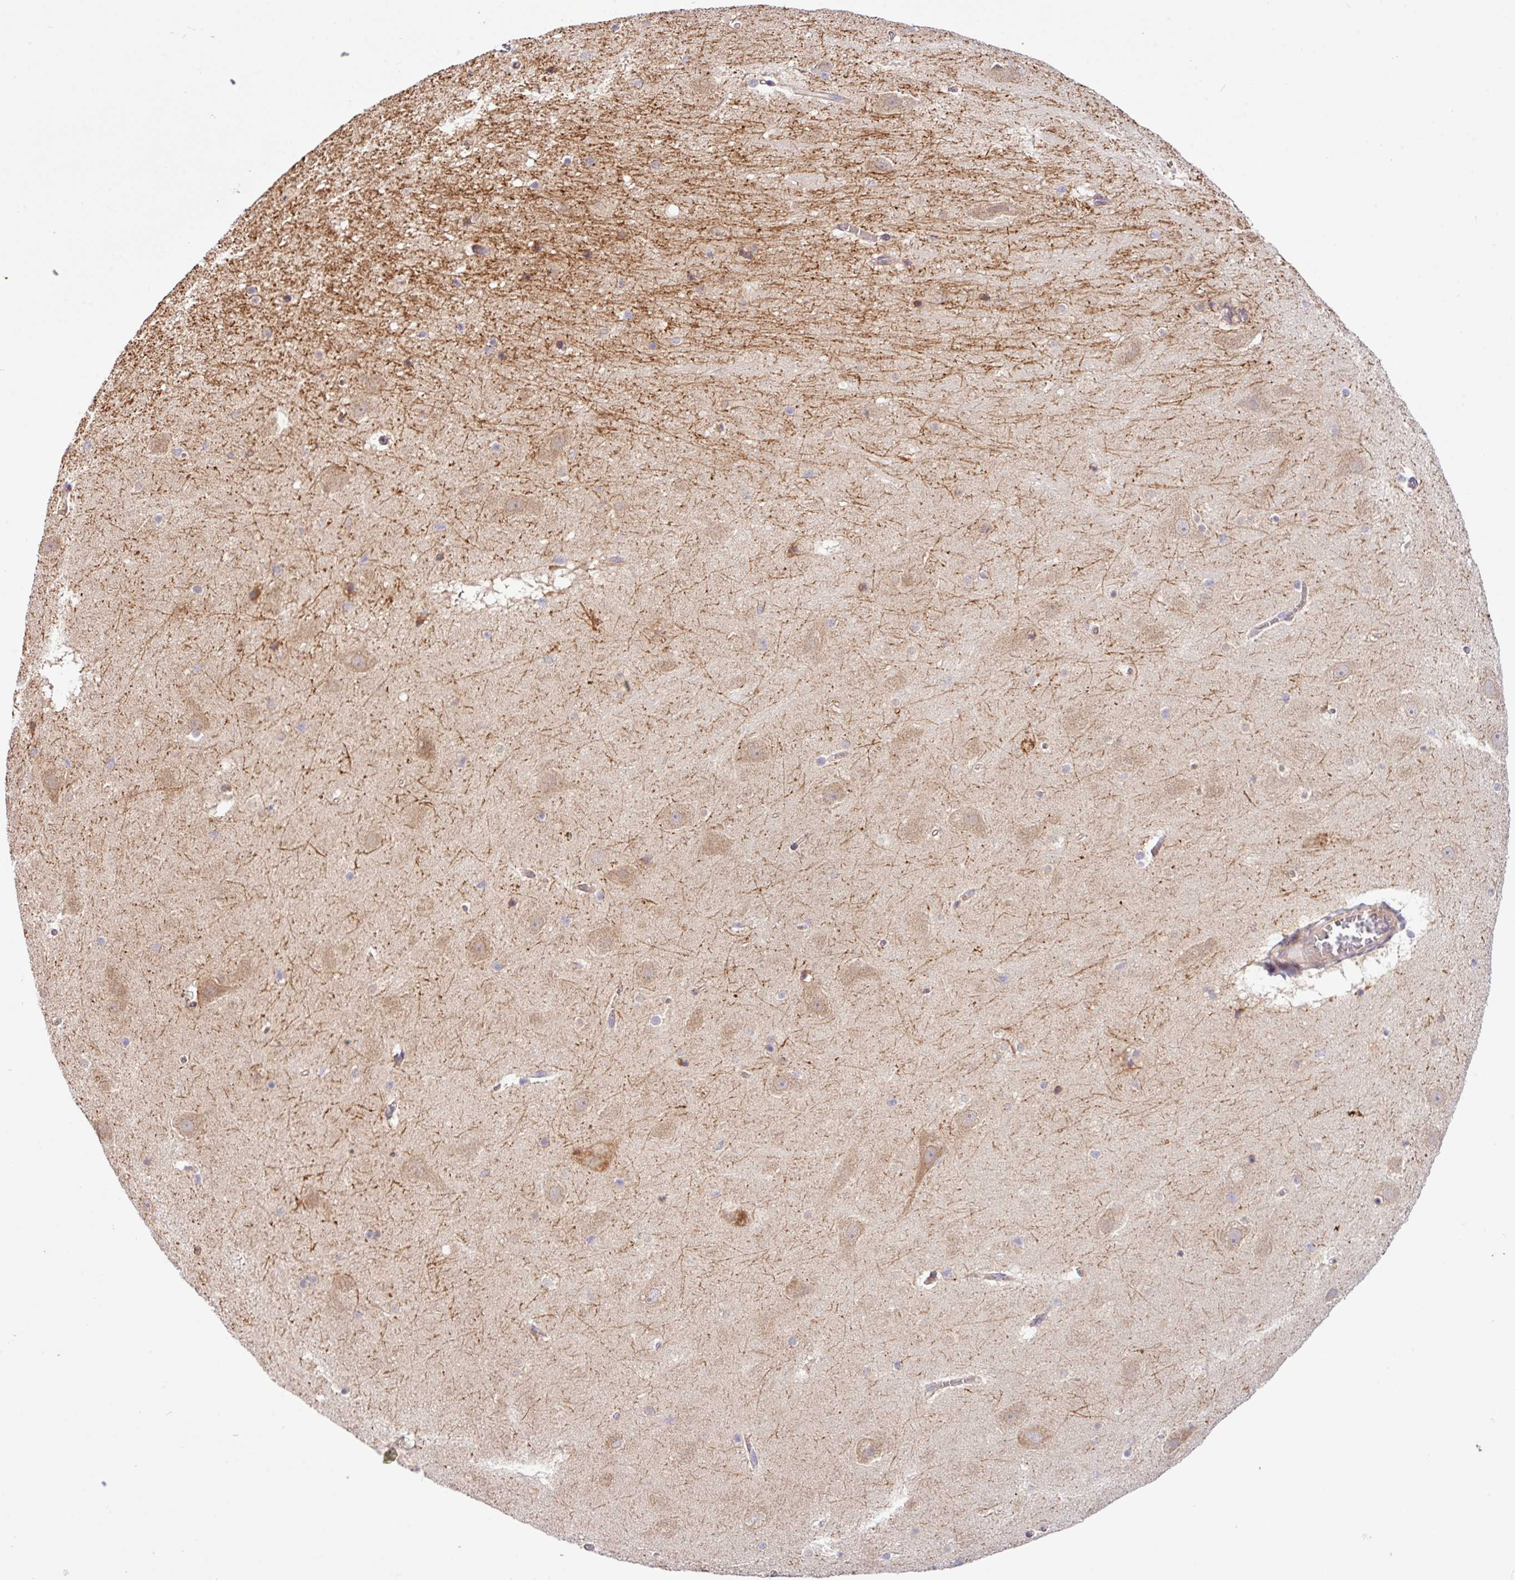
{"staining": {"intensity": "weak", "quantity": "<25%", "location": "cytoplasmic/membranous"}, "tissue": "hippocampus", "cell_type": "Glial cells", "image_type": "normal", "snomed": [{"axis": "morphology", "description": "Normal tissue, NOS"}, {"axis": "topography", "description": "Hippocampus"}], "caption": "Immunohistochemistry (IHC) of unremarkable human hippocampus exhibits no staining in glial cells. The staining is performed using DAB (3,3'-diaminobenzidine) brown chromogen with nuclei counter-stained in using hematoxylin.", "gene": "TM2D2", "patient": {"sex": "male", "age": 37}}